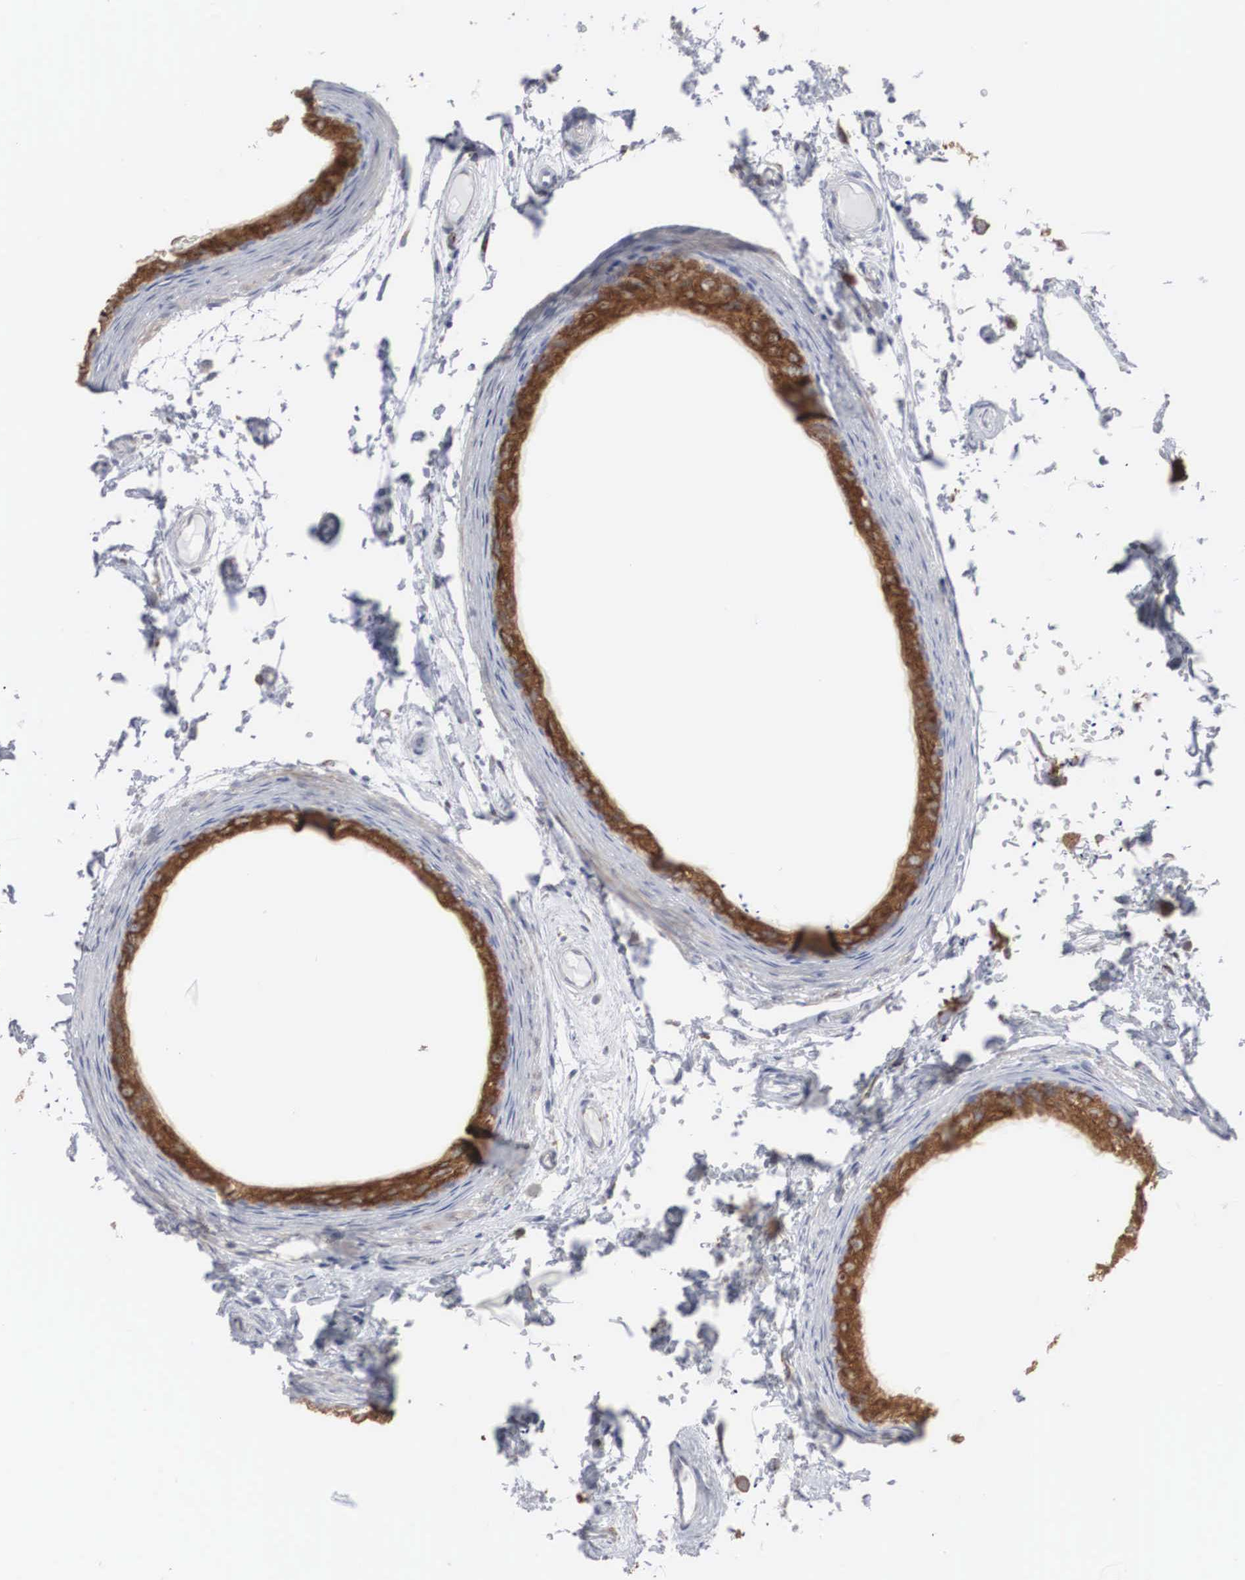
{"staining": {"intensity": "strong", "quantity": ">75%", "location": "cytoplasmic/membranous"}, "tissue": "epididymis", "cell_type": "Glandular cells", "image_type": "normal", "snomed": [{"axis": "morphology", "description": "Normal tissue, NOS"}, {"axis": "topography", "description": "Epididymis"}], "caption": "Immunohistochemistry histopathology image of normal epididymis: epididymis stained using immunohistochemistry shows high levels of strong protein expression localized specifically in the cytoplasmic/membranous of glandular cells, appearing as a cytoplasmic/membranous brown color.", "gene": "CTAGE15", "patient": {"sex": "male", "age": 77}}